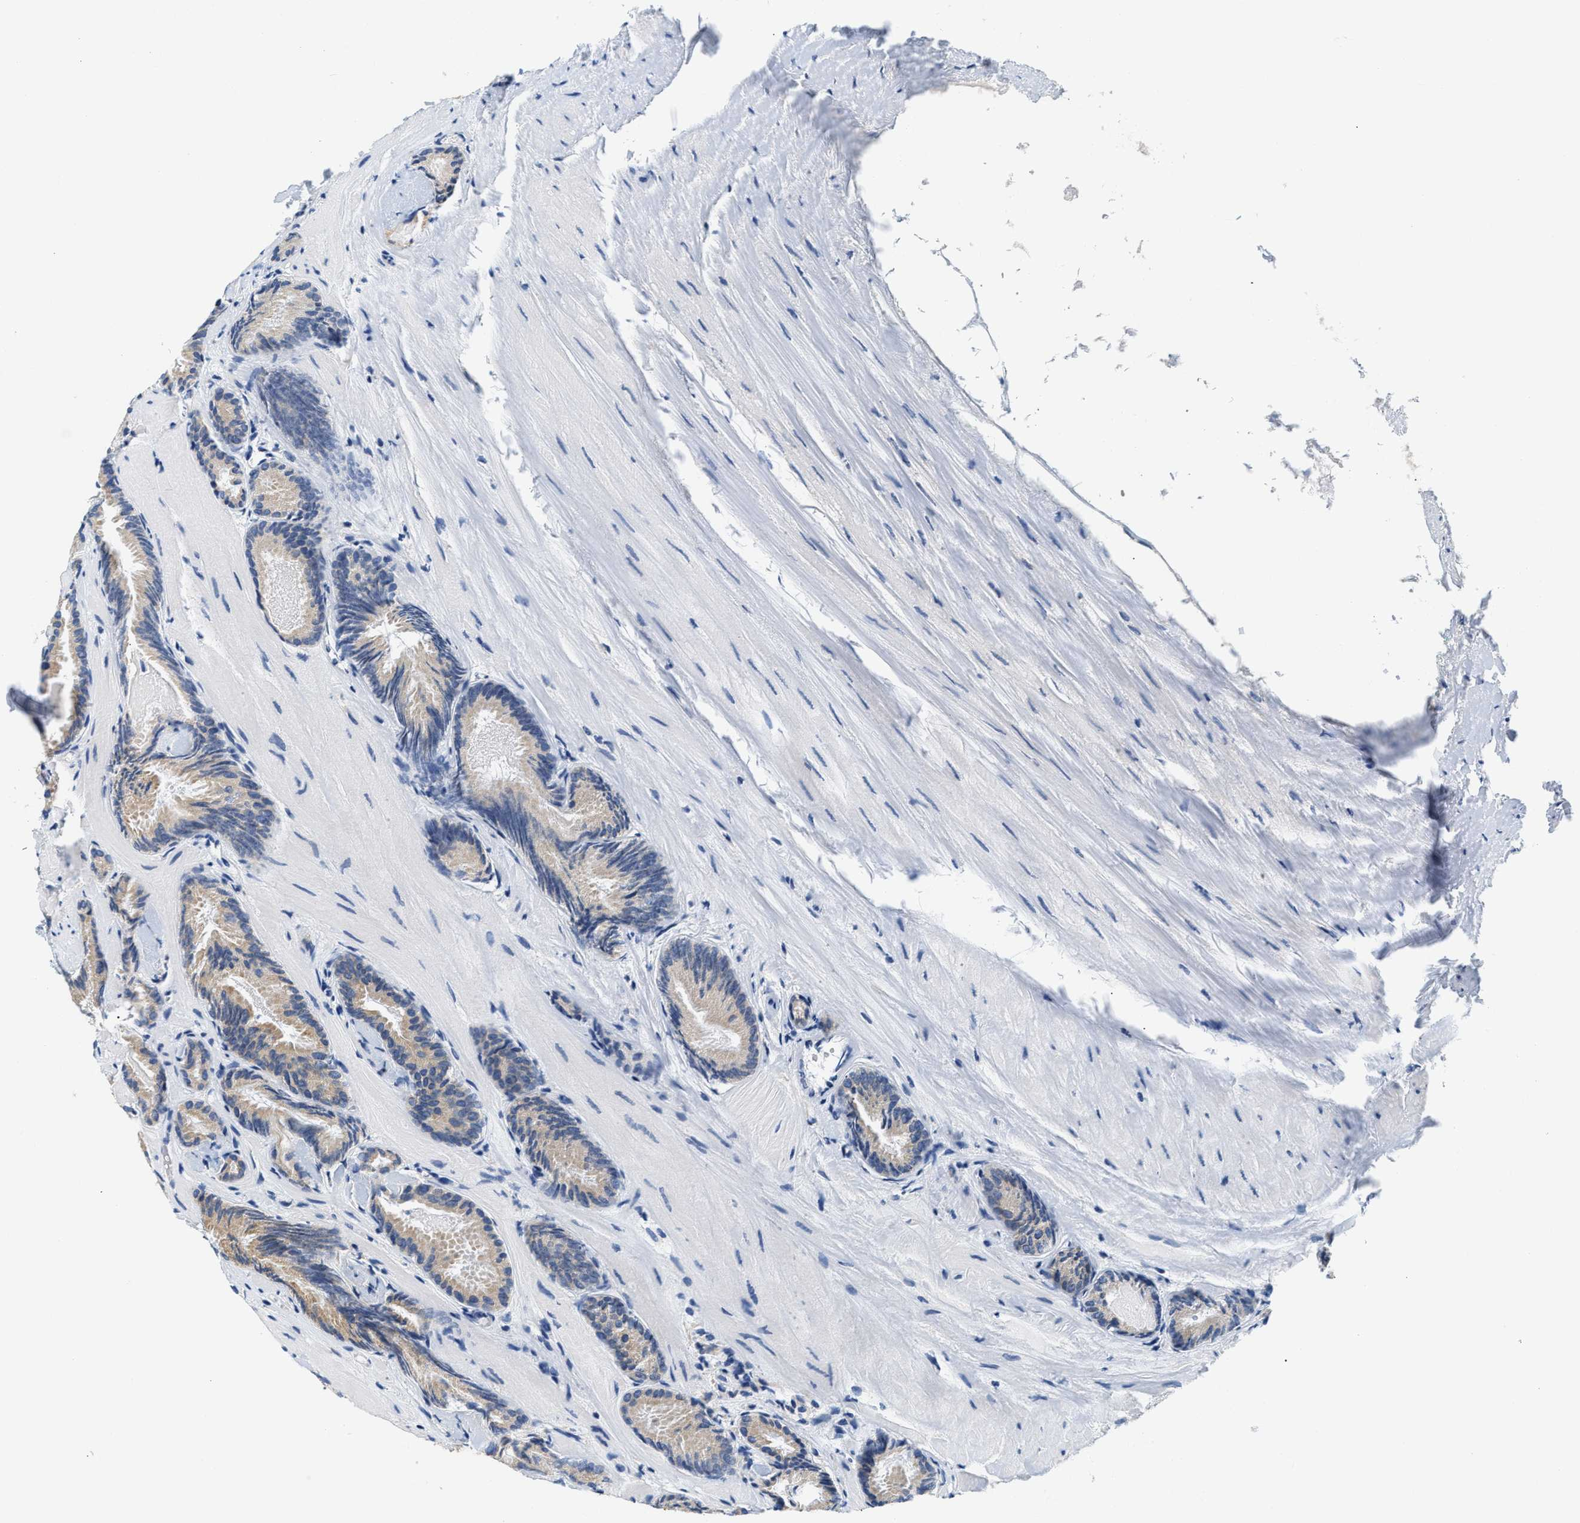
{"staining": {"intensity": "weak", "quantity": "<25%", "location": "cytoplasmic/membranous"}, "tissue": "prostate cancer", "cell_type": "Tumor cells", "image_type": "cancer", "snomed": [{"axis": "morphology", "description": "Adenocarcinoma, Low grade"}, {"axis": "topography", "description": "Prostate"}], "caption": "Immunohistochemistry (IHC) of prostate cancer demonstrates no expression in tumor cells.", "gene": "HDHD3", "patient": {"sex": "male", "age": 51}}